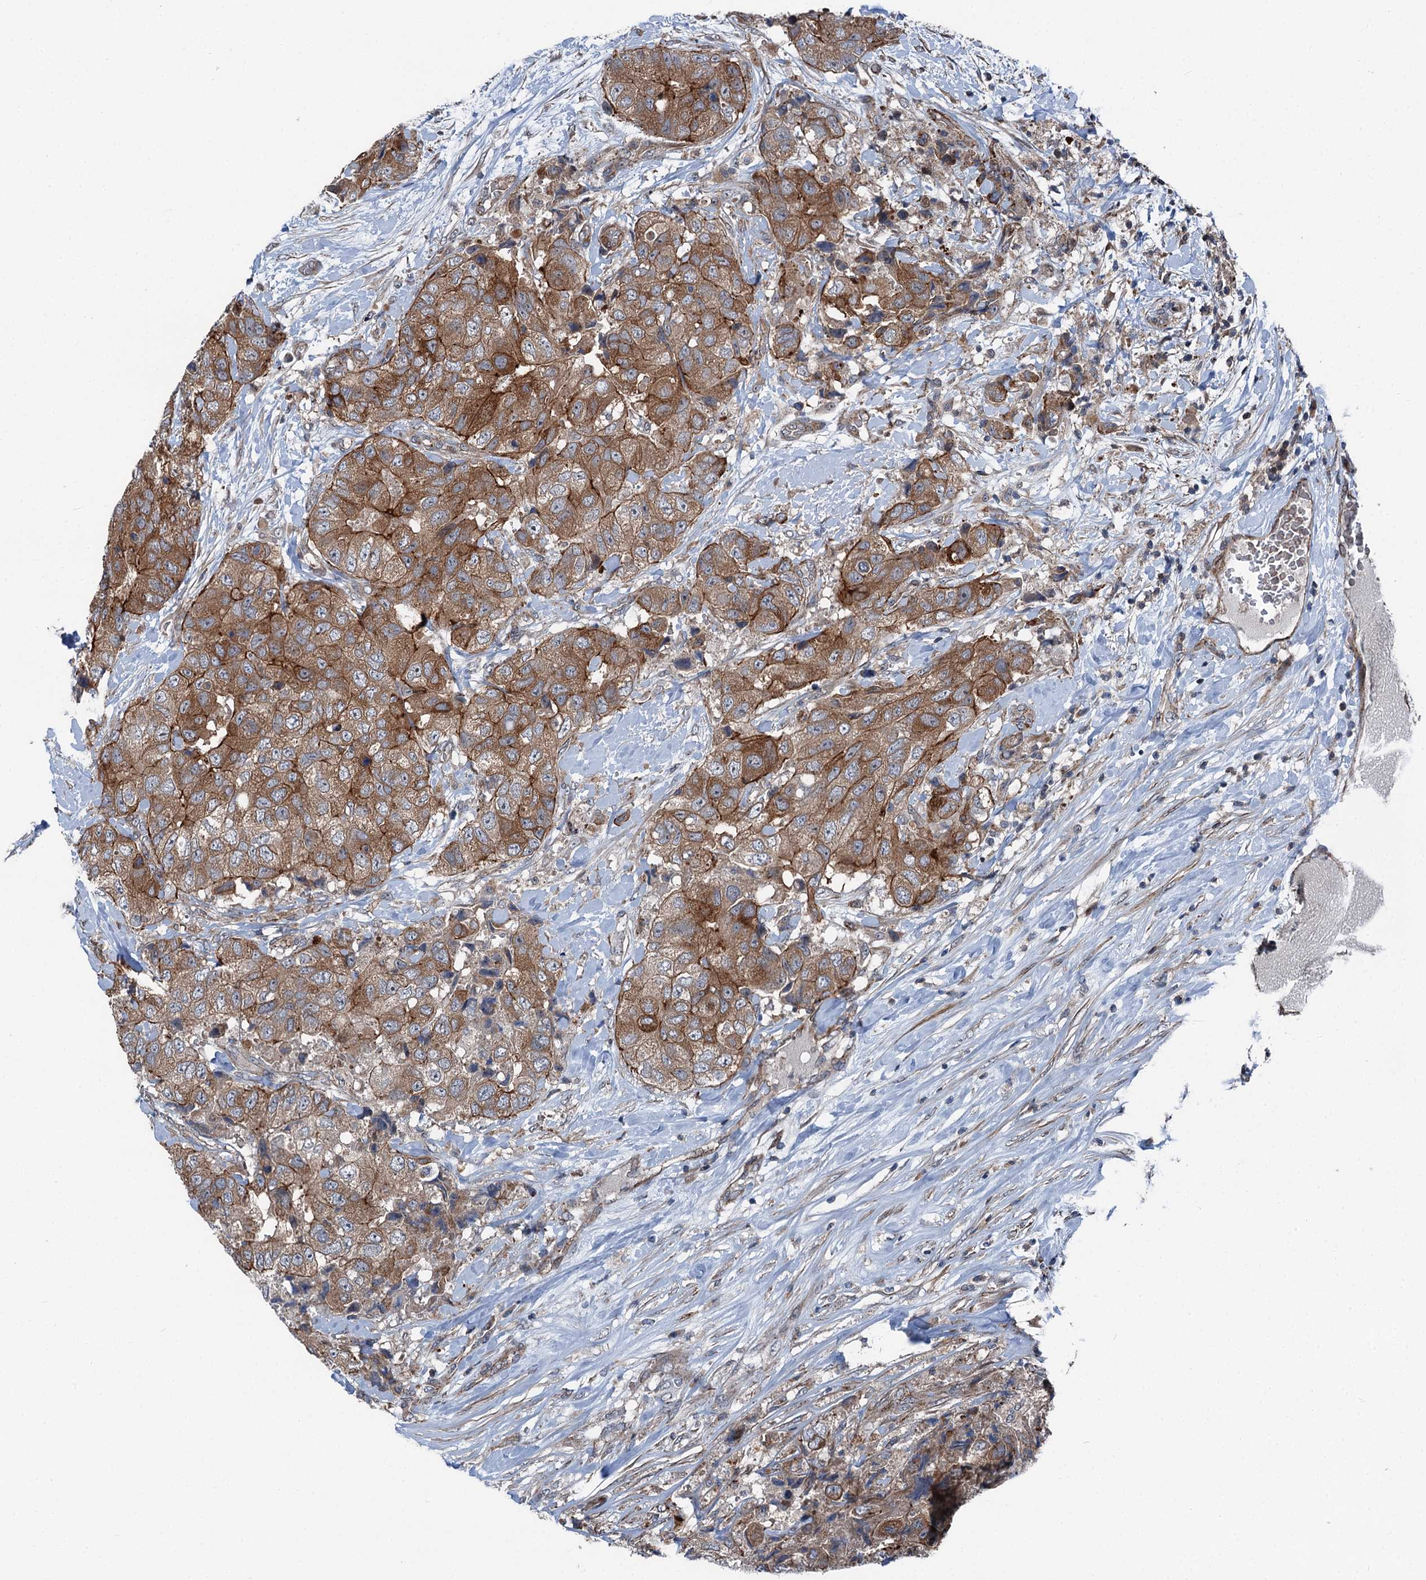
{"staining": {"intensity": "moderate", "quantity": ">75%", "location": "cytoplasmic/membranous"}, "tissue": "breast cancer", "cell_type": "Tumor cells", "image_type": "cancer", "snomed": [{"axis": "morphology", "description": "Duct carcinoma"}, {"axis": "topography", "description": "Breast"}], "caption": "This micrograph shows breast cancer (intraductal carcinoma) stained with immunohistochemistry to label a protein in brown. The cytoplasmic/membranous of tumor cells show moderate positivity for the protein. Nuclei are counter-stained blue.", "gene": "POLR1D", "patient": {"sex": "female", "age": 62}}